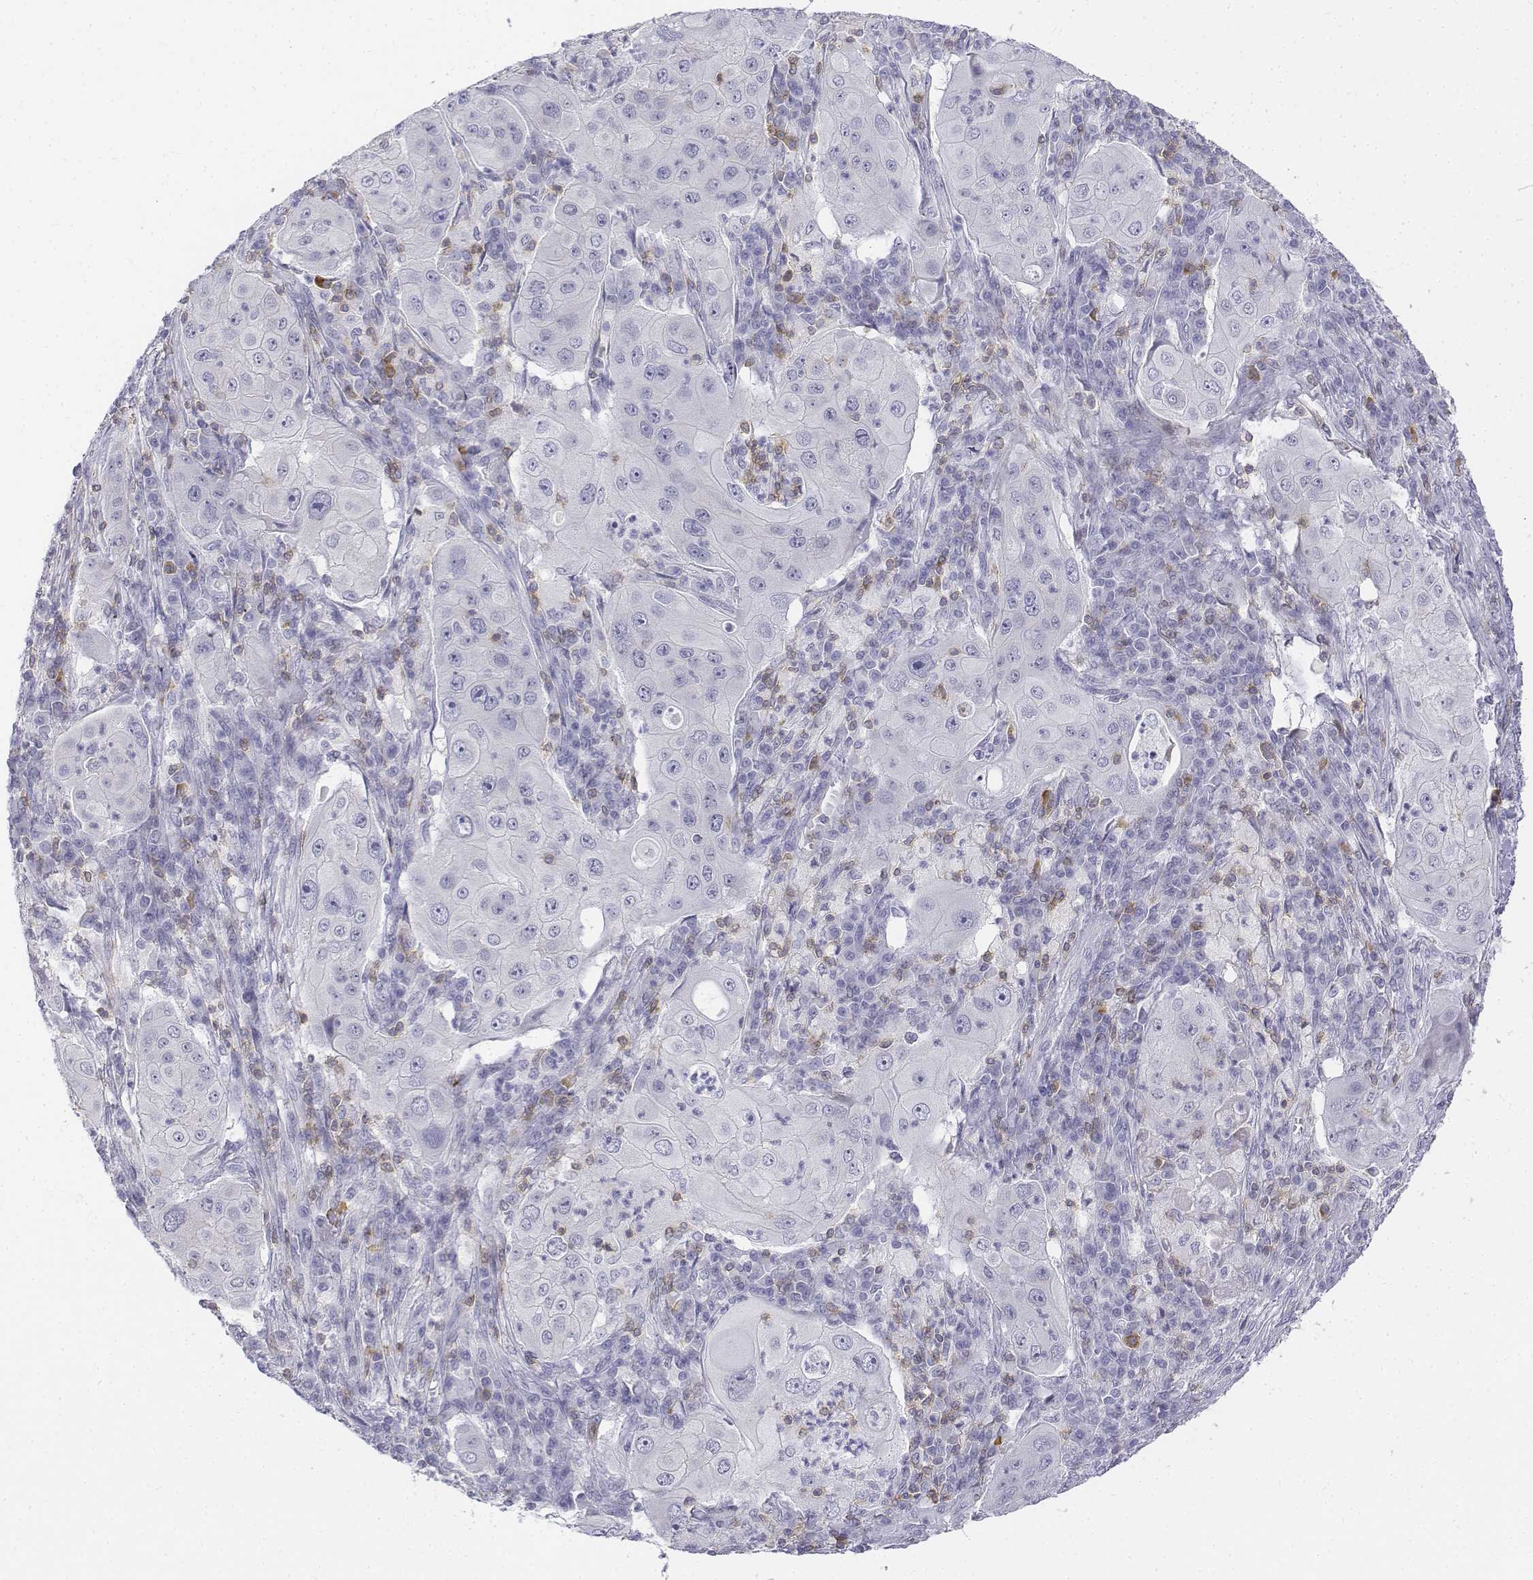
{"staining": {"intensity": "negative", "quantity": "none", "location": "none"}, "tissue": "lung cancer", "cell_type": "Tumor cells", "image_type": "cancer", "snomed": [{"axis": "morphology", "description": "Squamous cell carcinoma, NOS"}, {"axis": "topography", "description": "Lung"}], "caption": "Photomicrograph shows no significant protein expression in tumor cells of lung squamous cell carcinoma.", "gene": "CD3E", "patient": {"sex": "female", "age": 59}}